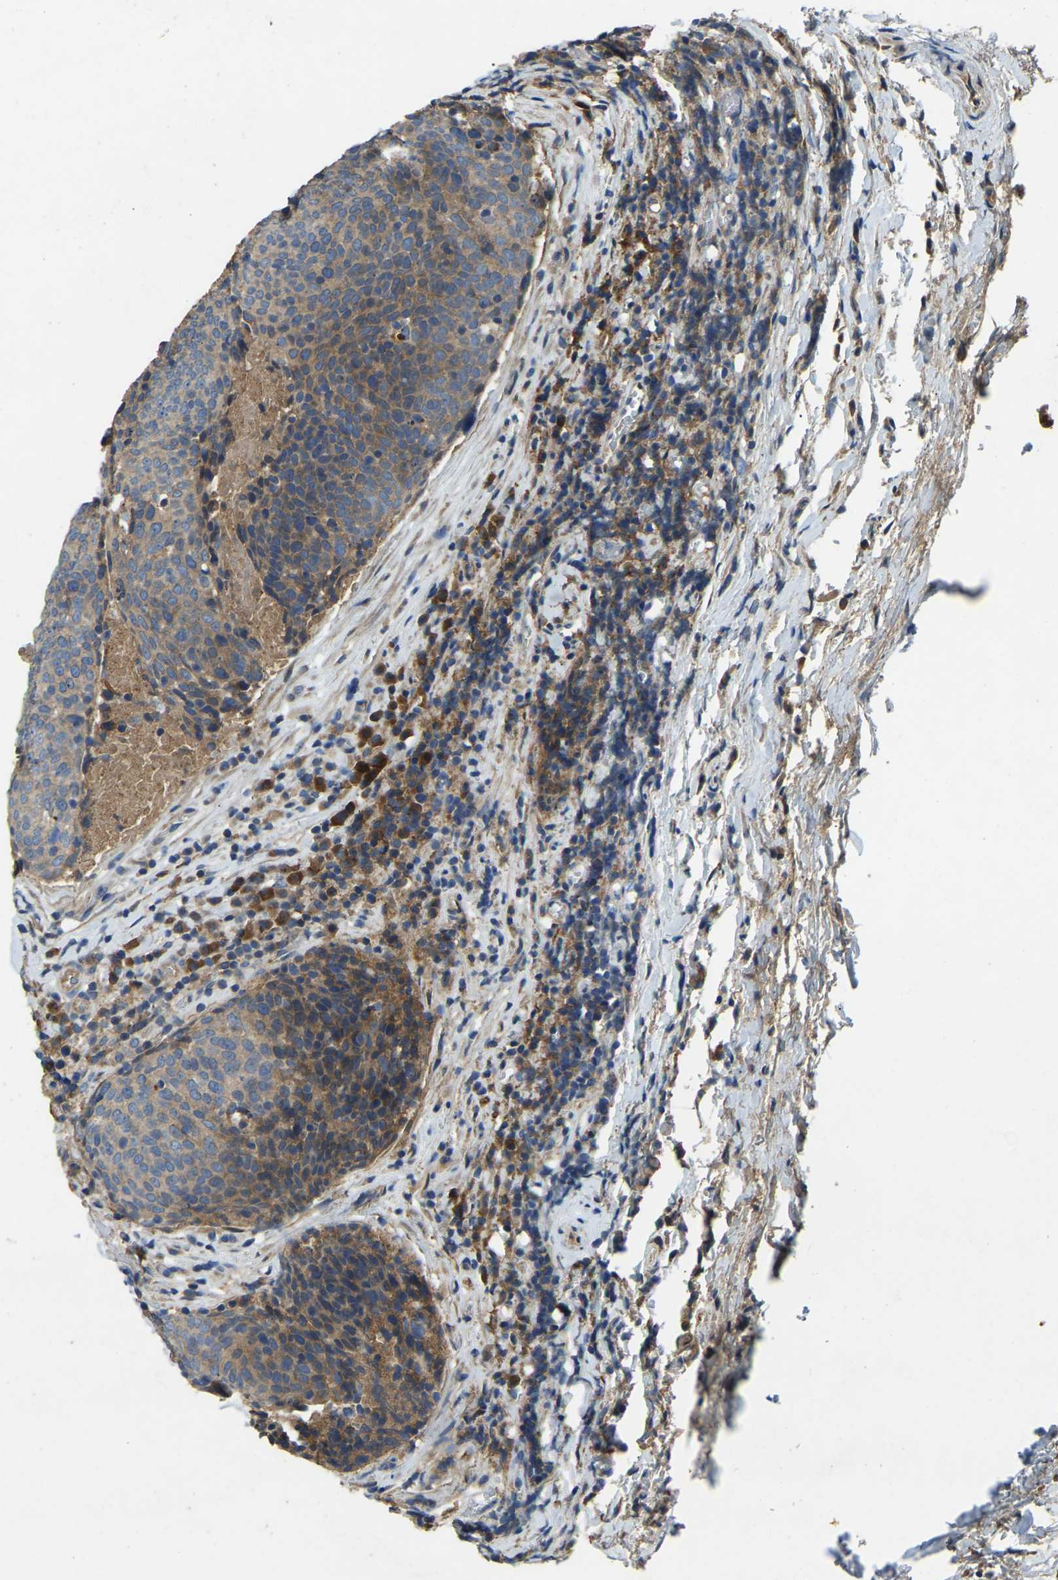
{"staining": {"intensity": "moderate", "quantity": "25%-75%", "location": "cytoplasmic/membranous"}, "tissue": "head and neck cancer", "cell_type": "Tumor cells", "image_type": "cancer", "snomed": [{"axis": "morphology", "description": "Squamous cell carcinoma, NOS"}, {"axis": "morphology", "description": "Squamous cell carcinoma, metastatic, NOS"}, {"axis": "topography", "description": "Lymph node"}, {"axis": "topography", "description": "Head-Neck"}], "caption": "Protein staining exhibits moderate cytoplasmic/membranous staining in approximately 25%-75% of tumor cells in head and neck metastatic squamous cell carcinoma.", "gene": "ATP8B1", "patient": {"sex": "male", "age": 62}}